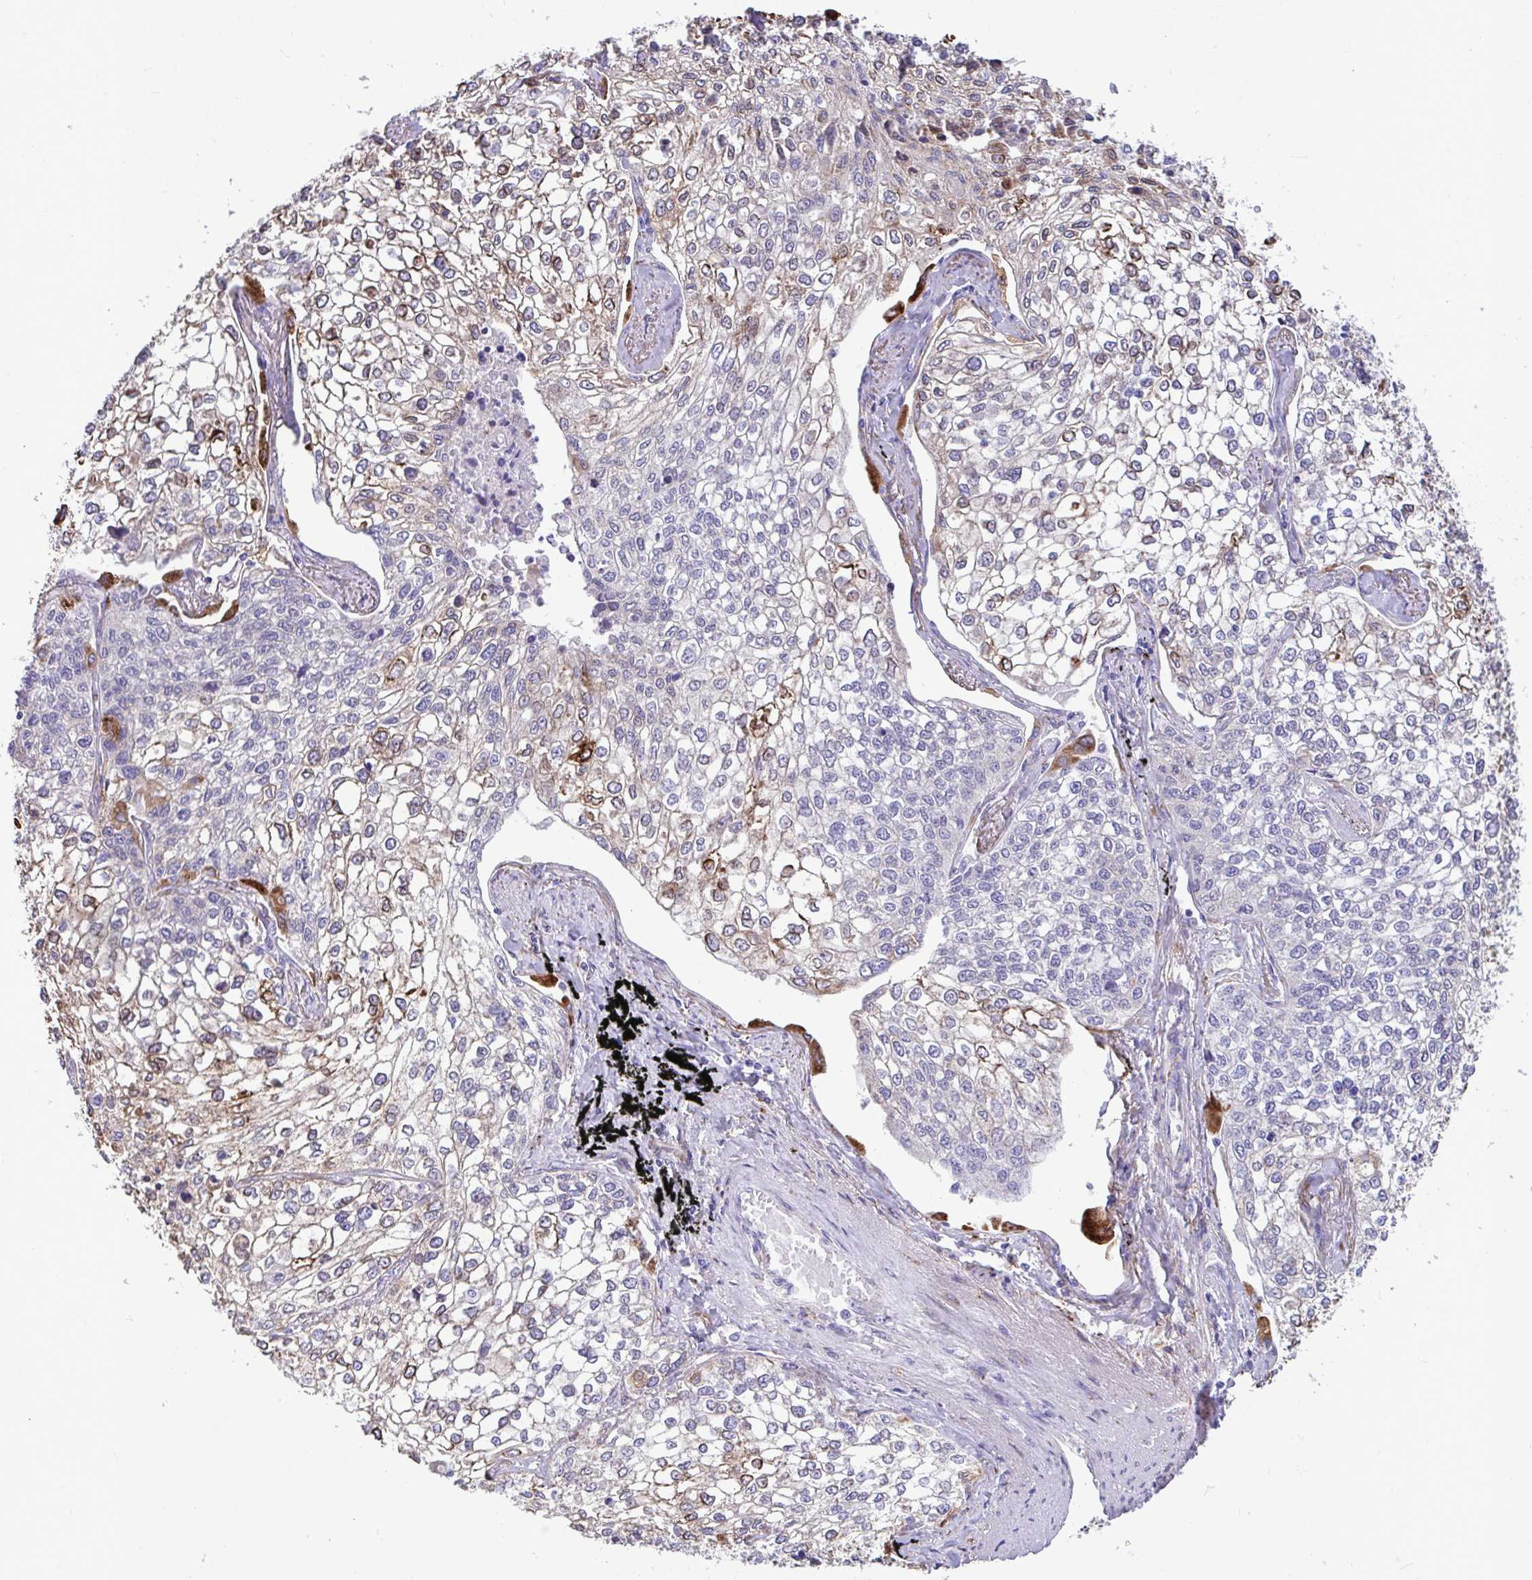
{"staining": {"intensity": "moderate", "quantity": "<25%", "location": "cytoplasmic/membranous"}, "tissue": "lung cancer", "cell_type": "Tumor cells", "image_type": "cancer", "snomed": [{"axis": "morphology", "description": "Squamous cell carcinoma, NOS"}, {"axis": "topography", "description": "Lung"}], "caption": "A high-resolution histopathology image shows immunohistochemistry (IHC) staining of lung squamous cell carcinoma, which exhibits moderate cytoplasmic/membranous positivity in approximately <25% of tumor cells. (Brightfield microscopy of DAB IHC at high magnification).", "gene": "ASPH", "patient": {"sex": "male", "age": 74}}